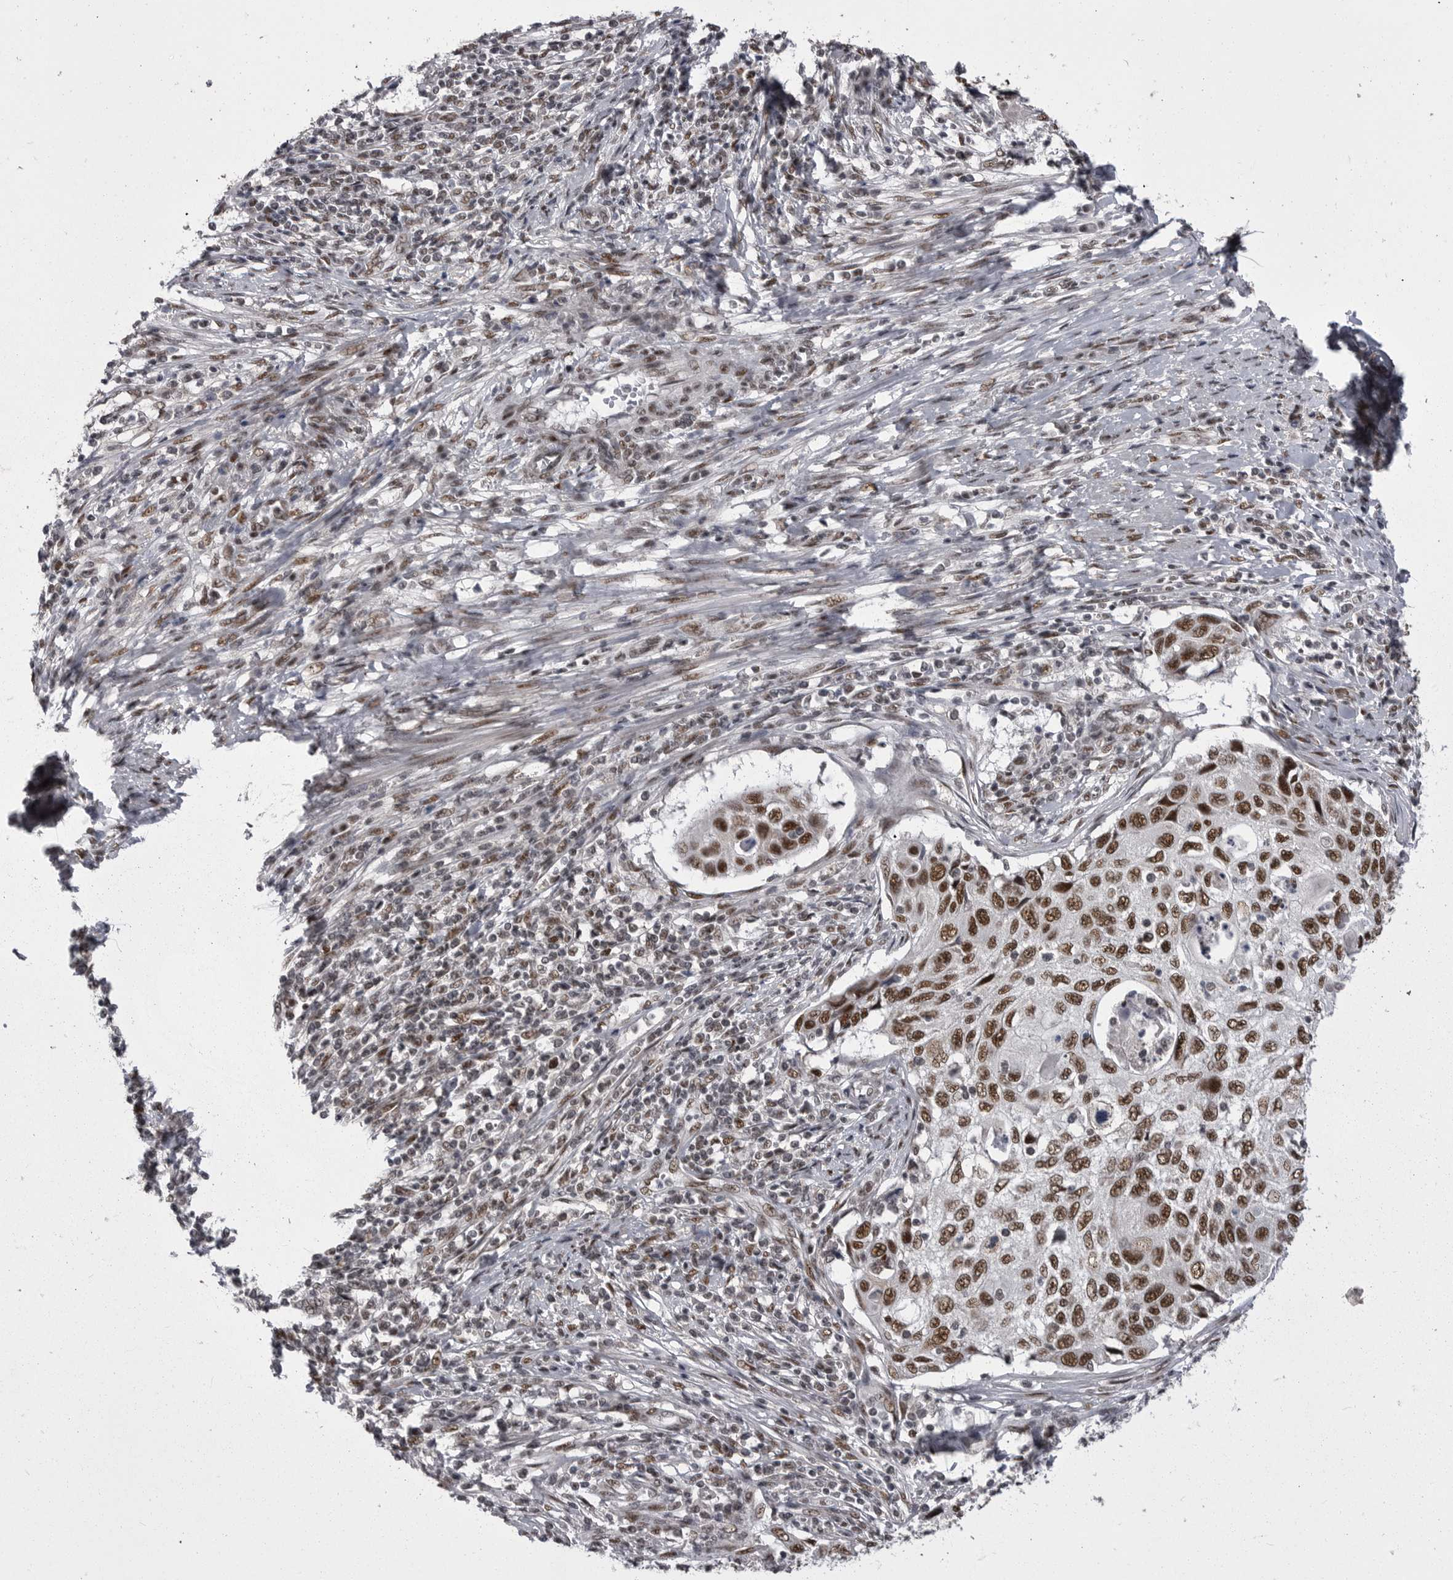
{"staining": {"intensity": "strong", "quantity": ">75%", "location": "nuclear"}, "tissue": "cervical cancer", "cell_type": "Tumor cells", "image_type": "cancer", "snomed": [{"axis": "morphology", "description": "Squamous cell carcinoma, NOS"}, {"axis": "topography", "description": "Cervix"}], "caption": "High-magnification brightfield microscopy of squamous cell carcinoma (cervical) stained with DAB (3,3'-diaminobenzidine) (brown) and counterstained with hematoxylin (blue). tumor cells exhibit strong nuclear staining is present in approximately>75% of cells.", "gene": "MEPCE", "patient": {"sex": "female", "age": 70}}